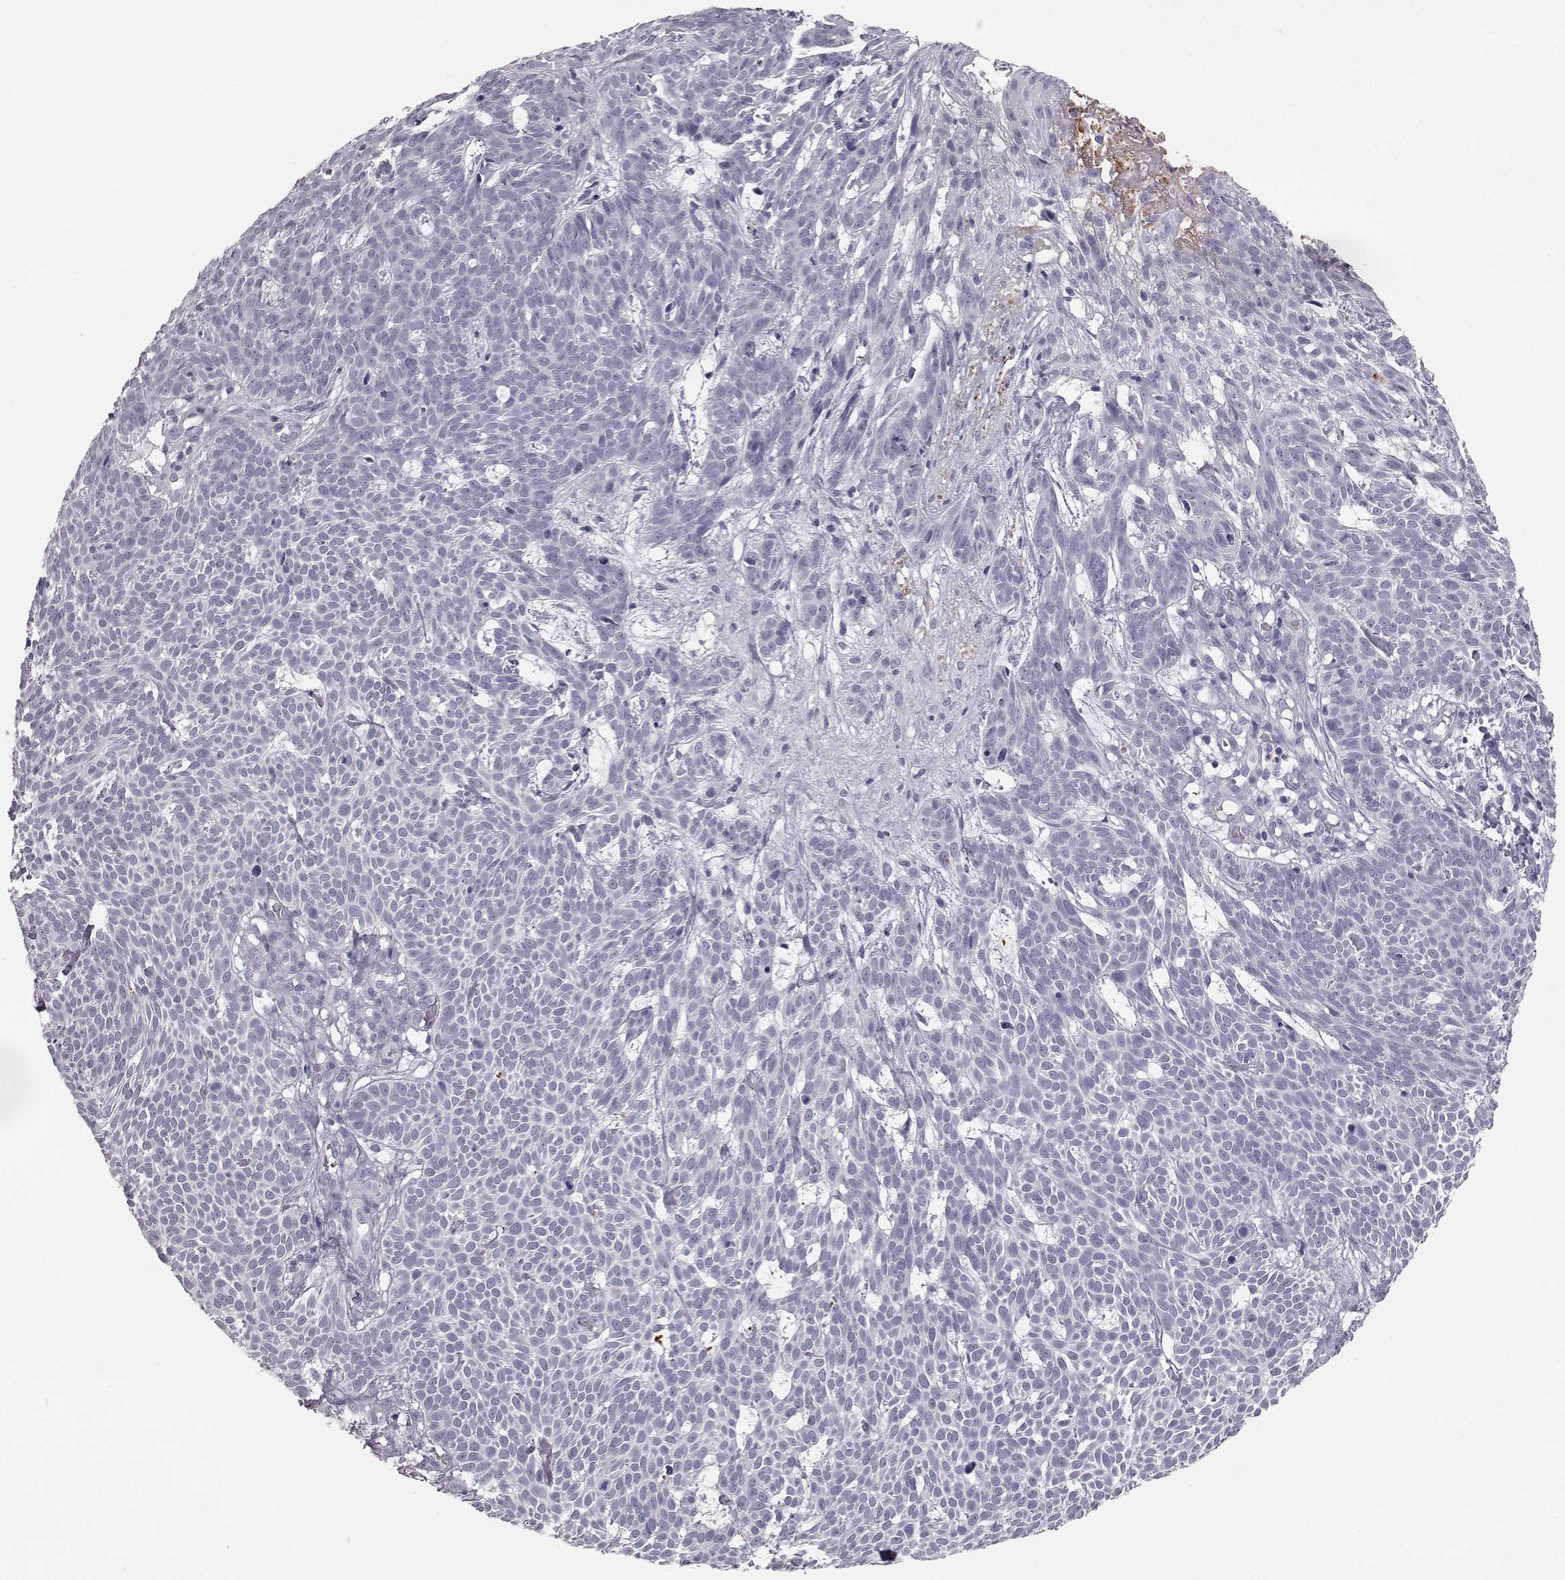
{"staining": {"intensity": "negative", "quantity": "none", "location": "none"}, "tissue": "skin cancer", "cell_type": "Tumor cells", "image_type": "cancer", "snomed": [{"axis": "morphology", "description": "Basal cell carcinoma"}, {"axis": "topography", "description": "Skin"}], "caption": "This is an immunohistochemistry (IHC) micrograph of basal cell carcinoma (skin). There is no expression in tumor cells.", "gene": "KRTAP16-1", "patient": {"sex": "male", "age": 59}}